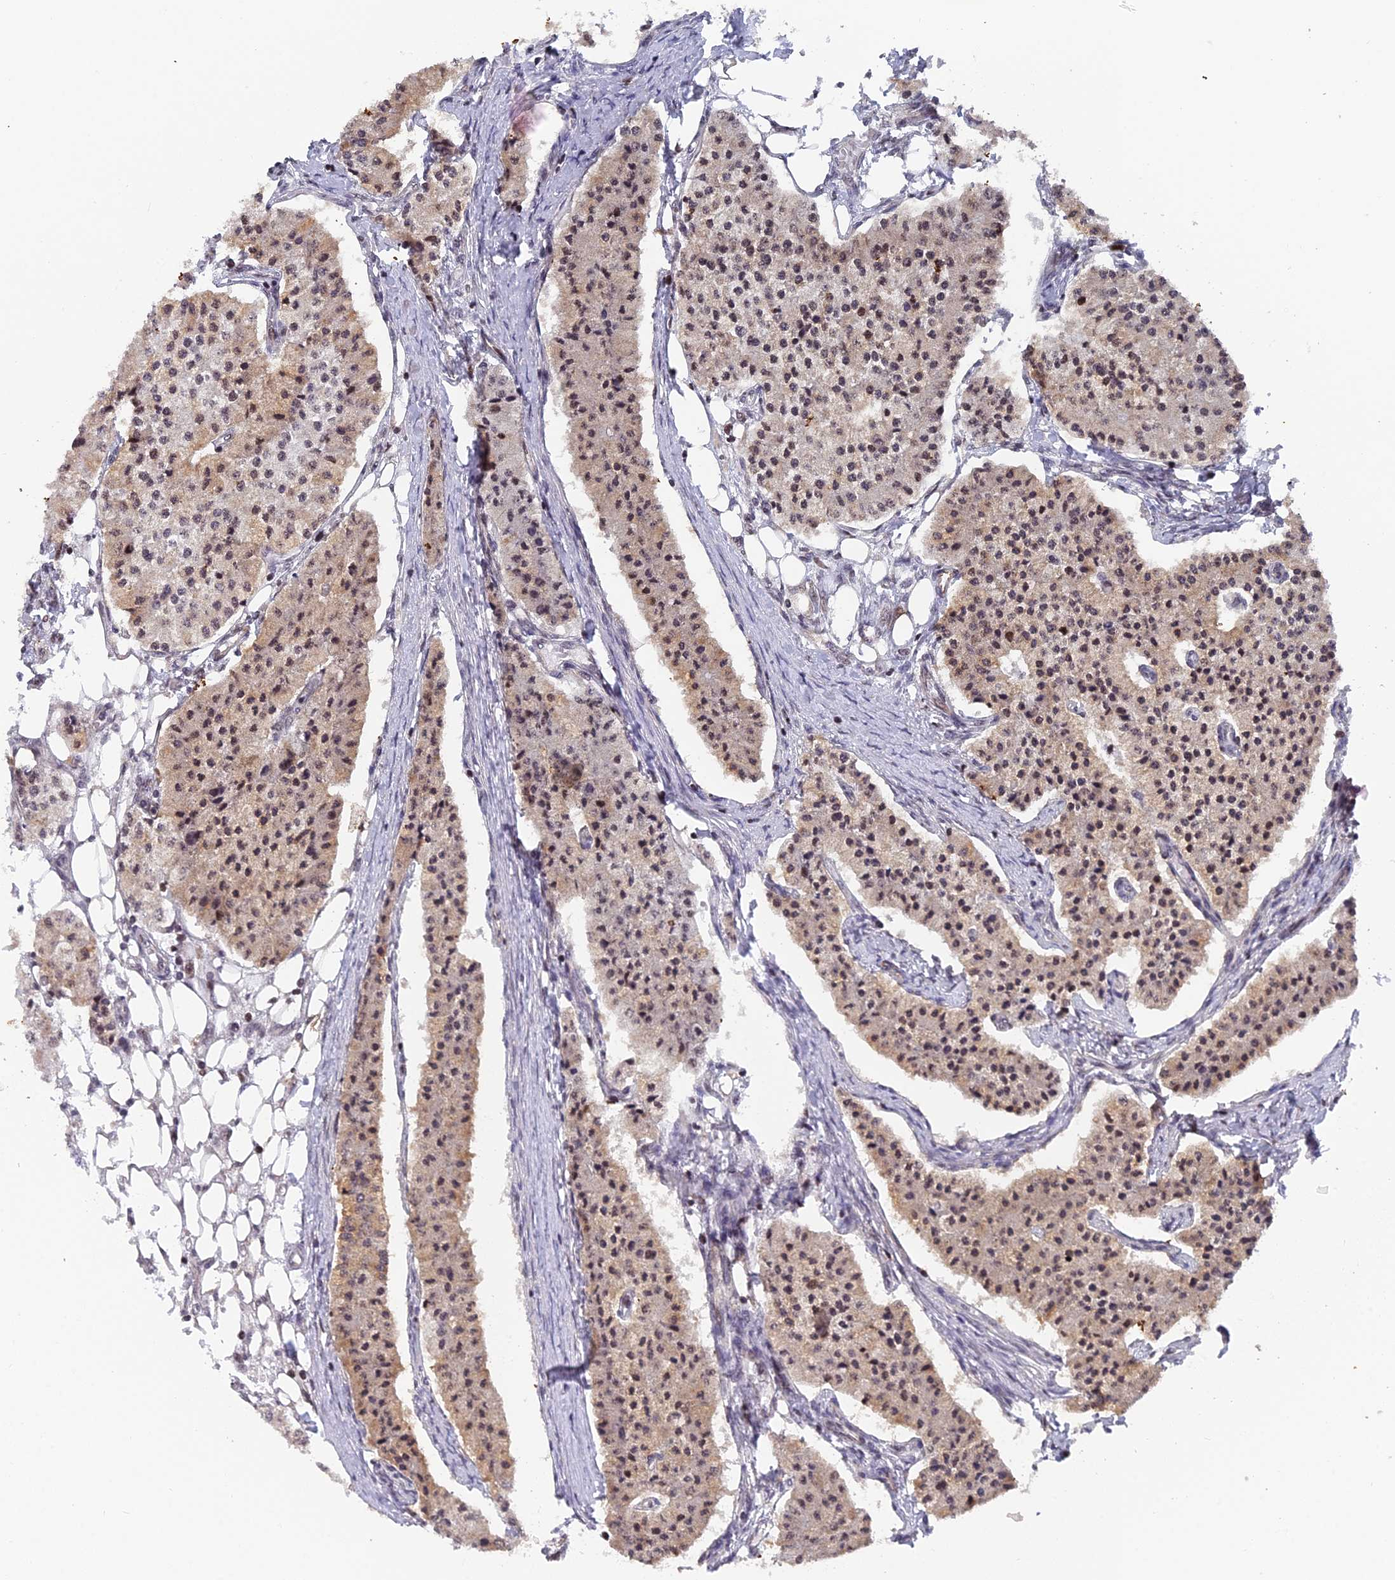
{"staining": {"intensity": "moderate", "quantity": ">75%", "location": "nuclear"}, "tissue": "carcinoid", "cell_type": "Tumor cells", "image_type": "cancer", "snomed": [{"axis": "morphology", "description": "Carcinoid, malignant, NOS"}, {"axis": "topography", "description": "Colon"}], "caption": "Protein staining exhibits moderate nuclear expression in approximately >75% of tumor cells in malignant carcinoid.", "gene": "XKR9", "patient": {"sex": "female", "age": 52}}